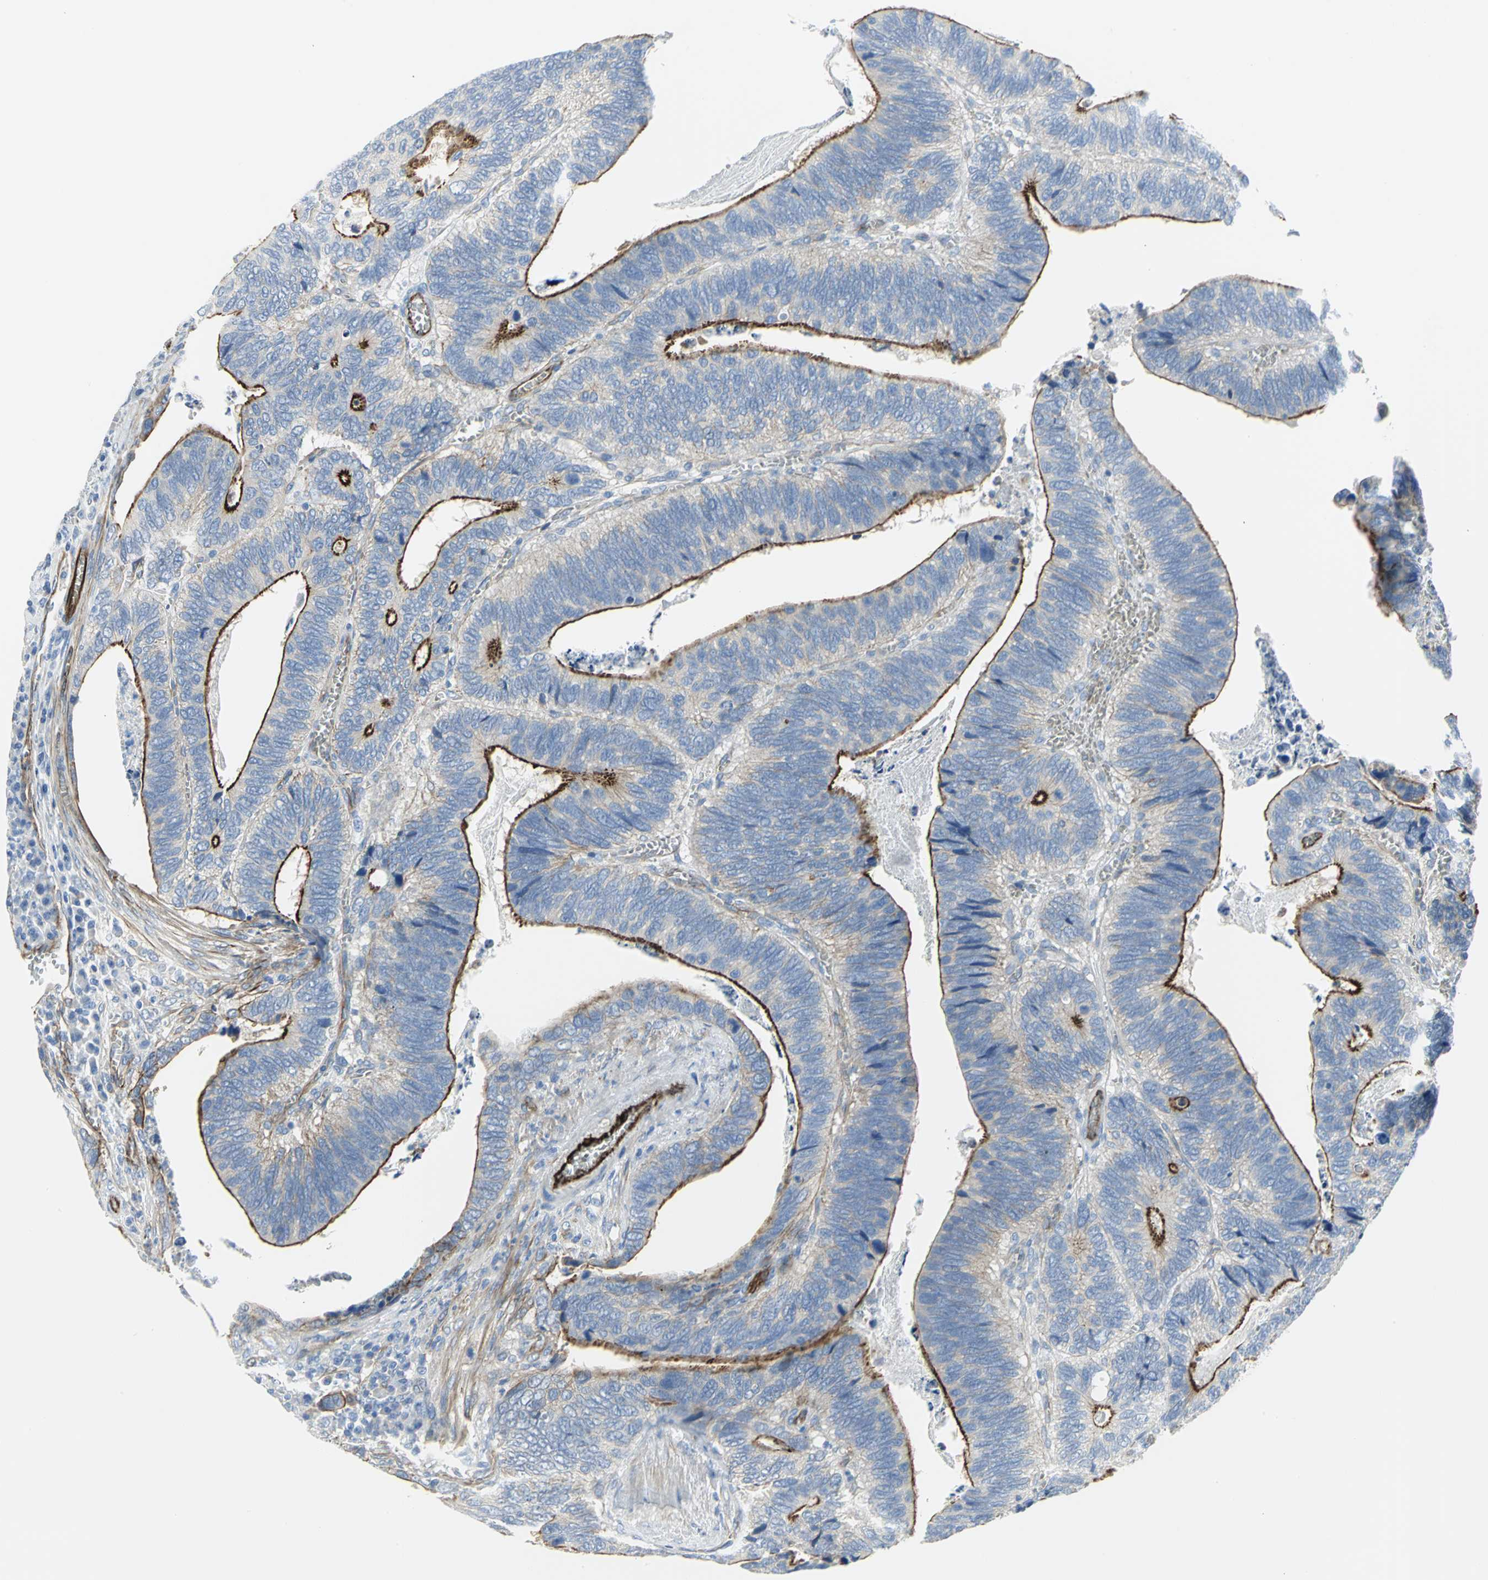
{"staining": {"intensity": "strong", "quantity": "25%-75%", "location": "cytoplasmic/membranous"}, "tissue": "colorectal cancer", "cell_type": "Tumor cells", "image_type": "cancer", "snomed": [{"axis": "morphology", "description": "Adenocarcinoma, NOS"}, {"axis": "topography", "description": "Colon"}], "caption": "Tumor cells reveal high levels of strong cytoplasmic/membranous expression in about 25%-75% of cells in adenocarcinoma (colorectal).", "gene": "FLNB", "patient": {"sex": "male", "age": 72}}